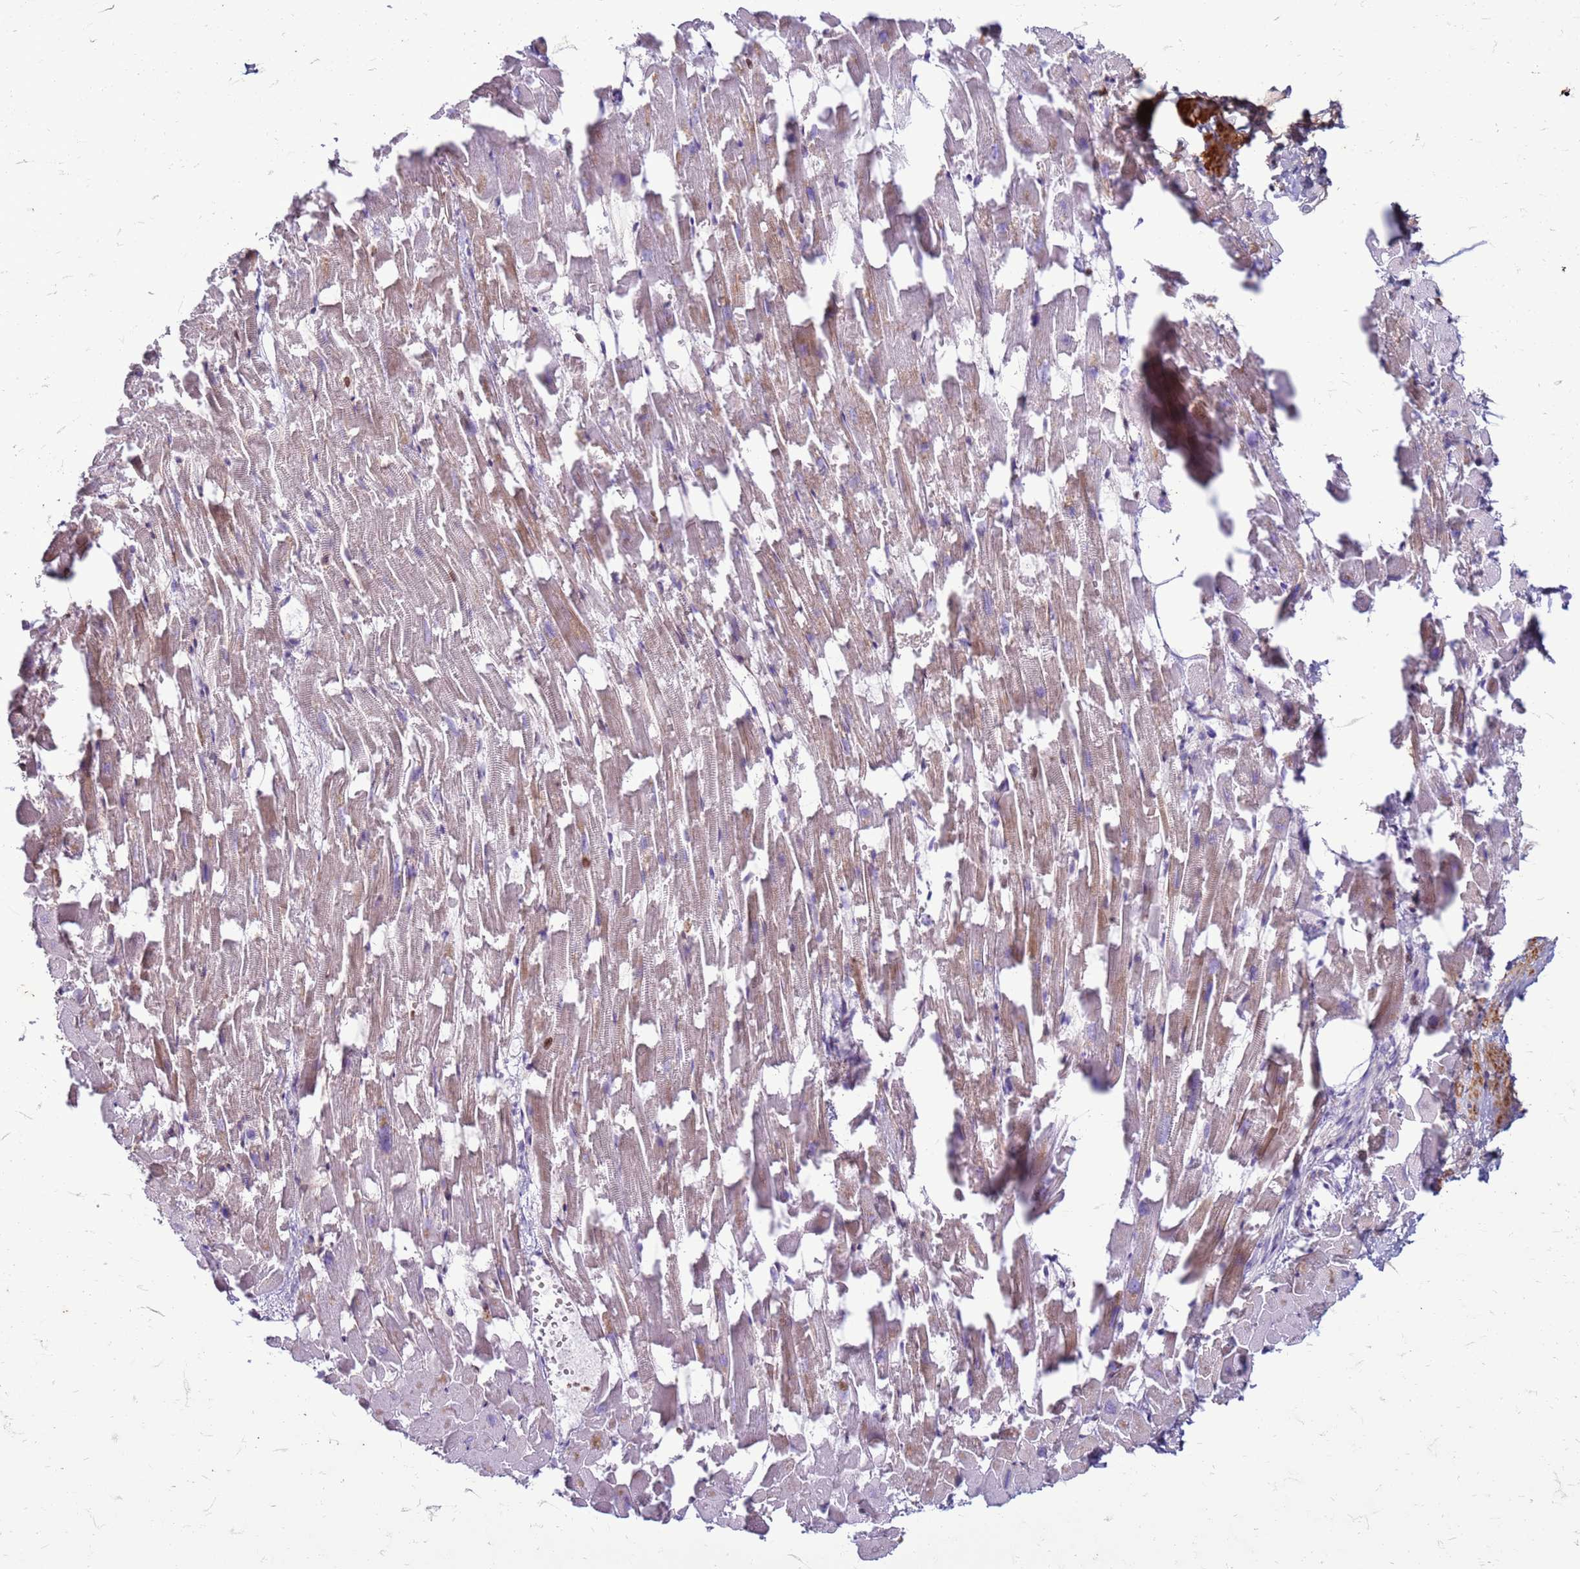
{"staining": {"intensity": "moderate", "quantity": "25%-75%", "location": "cytoplasmic/membranous"}, "tissue": "heart muscle", "cell_type": "Cardiomyocytes", "image_type": "normal", "snomed": [{"axis": "morphology", "description": "Normal tissue, NOS"}, {"axis": "topography", "description": "Heart"}], "caption": "Brown immunohistochemical staining in normal human heart muscle reveals moderate cytoplasmic/membranous staining in about 25%-75% of cardiomyocytes. (Stains: DAB (3,3'-diaminobenzidine) in brown, nuclei in blue, Microscopy: brightfield microscopy at high magnification).", "gene": "METTL25B", "patient": {"sex": "female", "age": 64}}